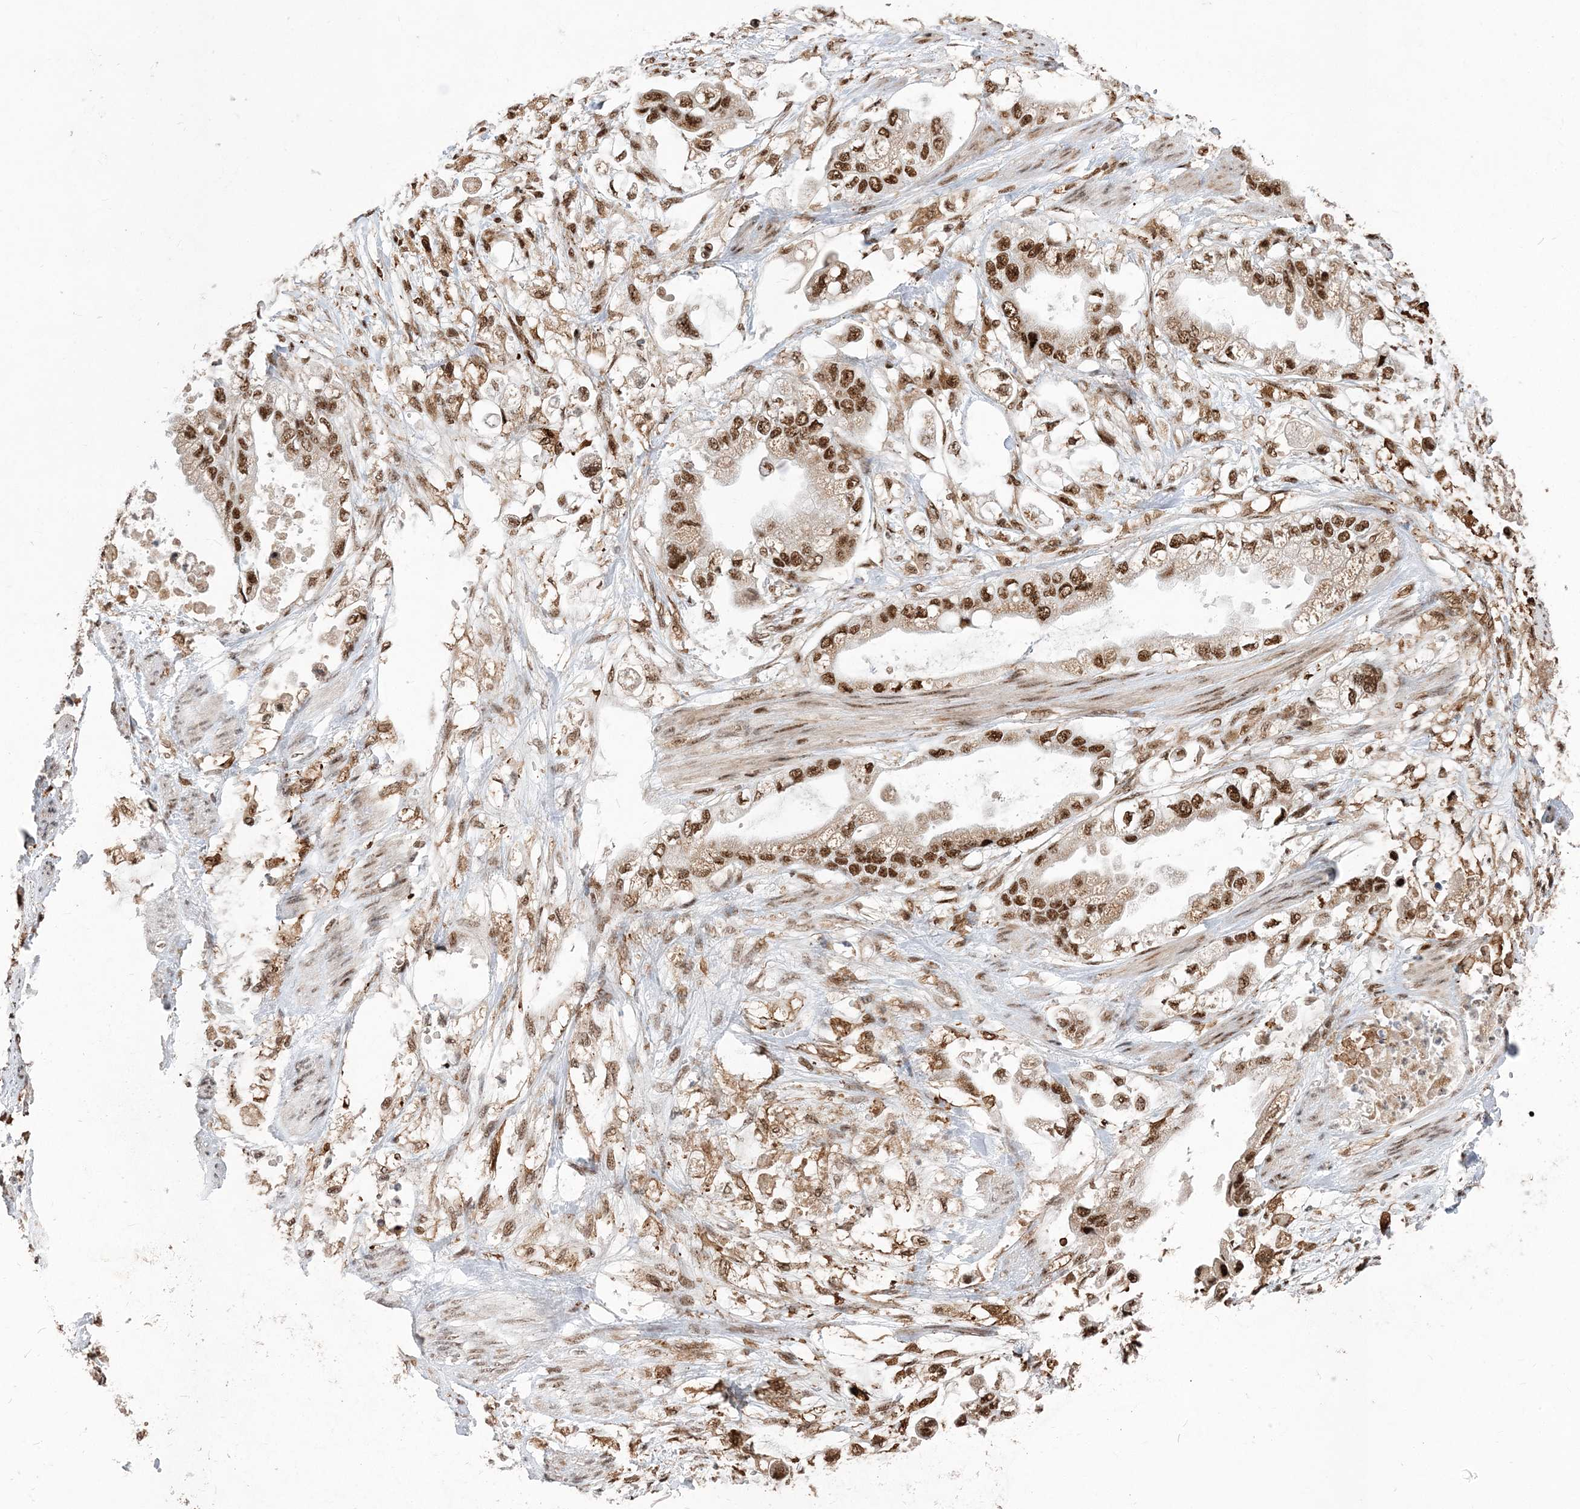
{"staining": {"intensity": "strong", "quantity": ">75%", "location": "nuclear"}, "tissue": "stomach cancer", "cell_type": "Tumor cells", "image_type": "cancer", "snomed": [{"axis": "morphology", "description": "Adenocarcinoma, NOS"}, {"axis": "topography", "description": "Stomach"}], "caption": "Immunohistochemistry of adenocarcinoma (stomach) displays high levels of strong nuclear expression in about >75% of tumor cells.", "gene": "RBM17", "patient": {"sex": "male", "age": 62}}